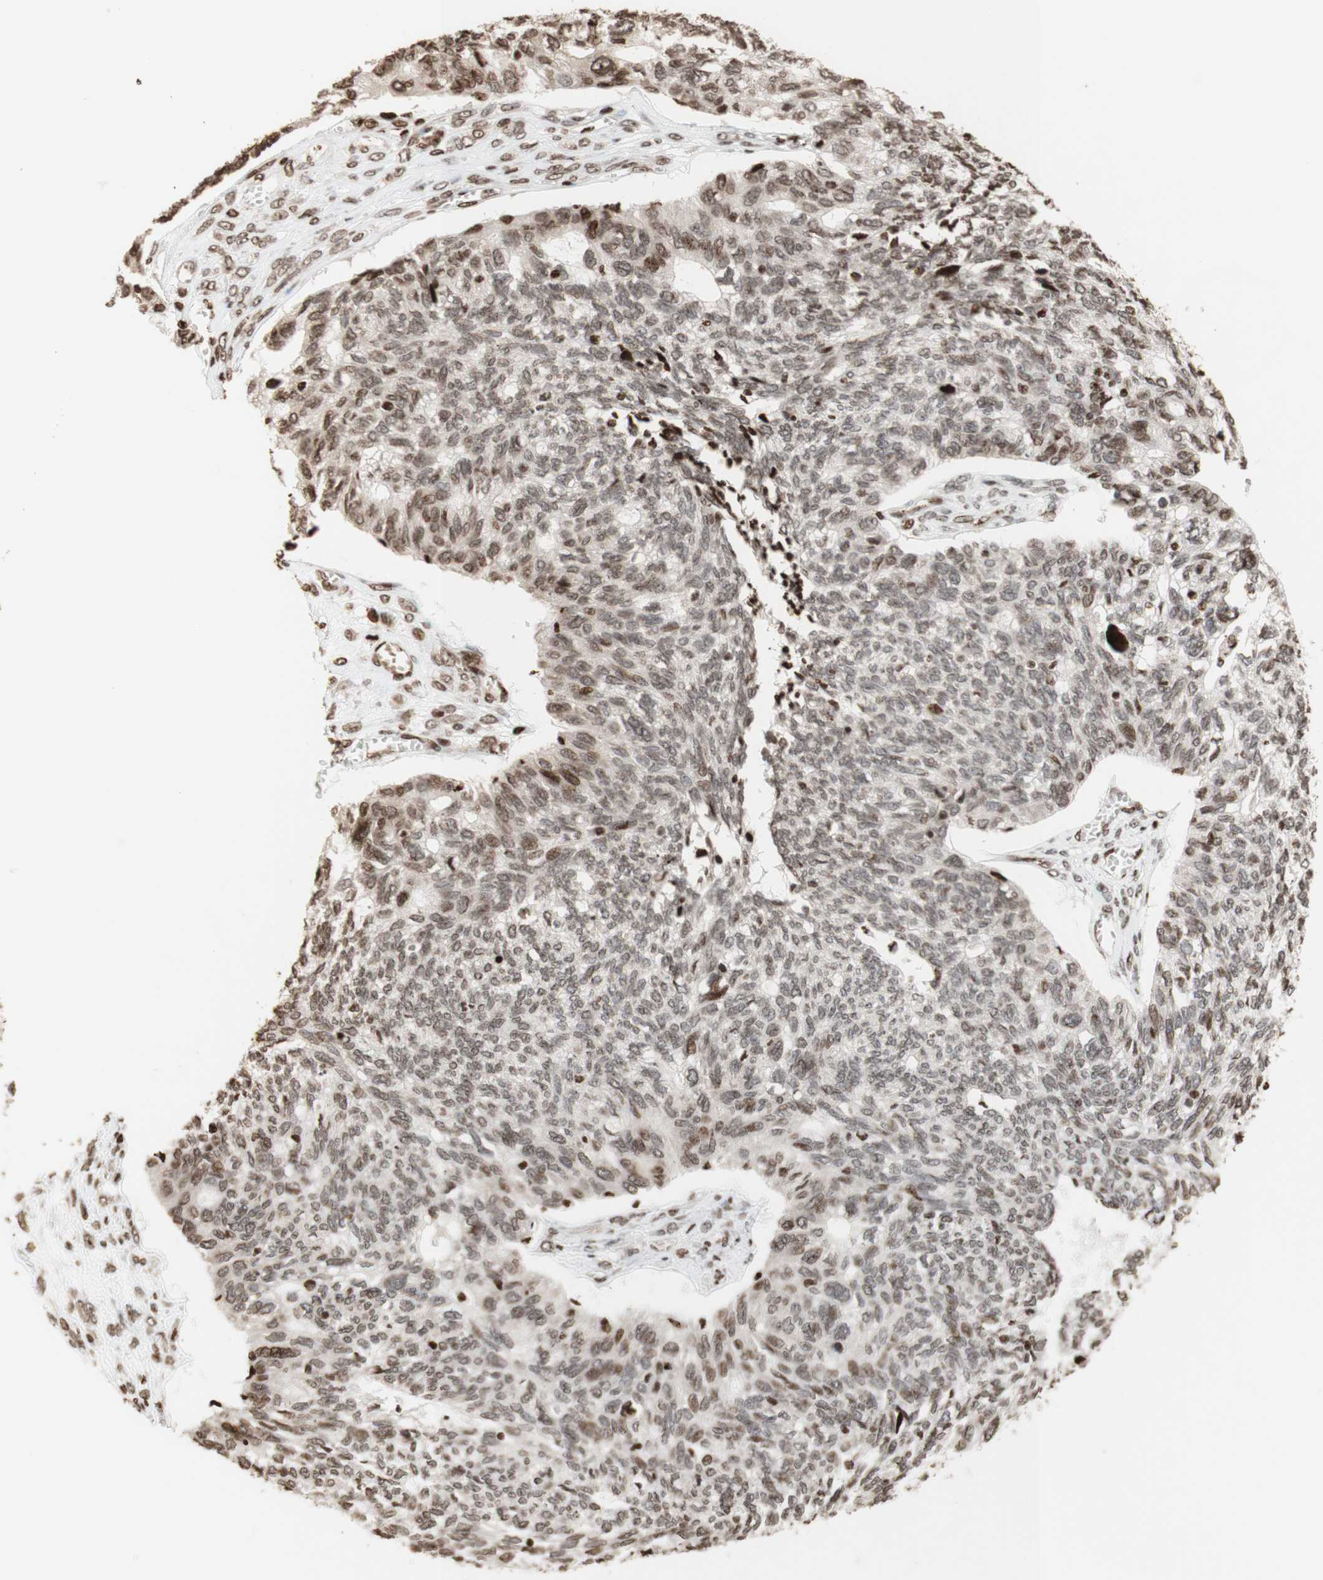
{"staining": {"intensity": "weak", "quantity": "<25%", "location": "nuclear"}, "tissue": "ovarian cancer", "cell_type": "Tumor cells", "image_type": "cancer", "snomed": [{"axis": "morphology", "description": "Cystadenocarcinoma, serous, NOS"}, {"axis": "topography", "description": "Ovary"}], "caption": "Protein analysis of ovarian serous cystadenocarcinoma demonstrates no significant expression in tumor cells.", "gene": "NCAPD2", "patient": {"sex": "female", "age": 79}}